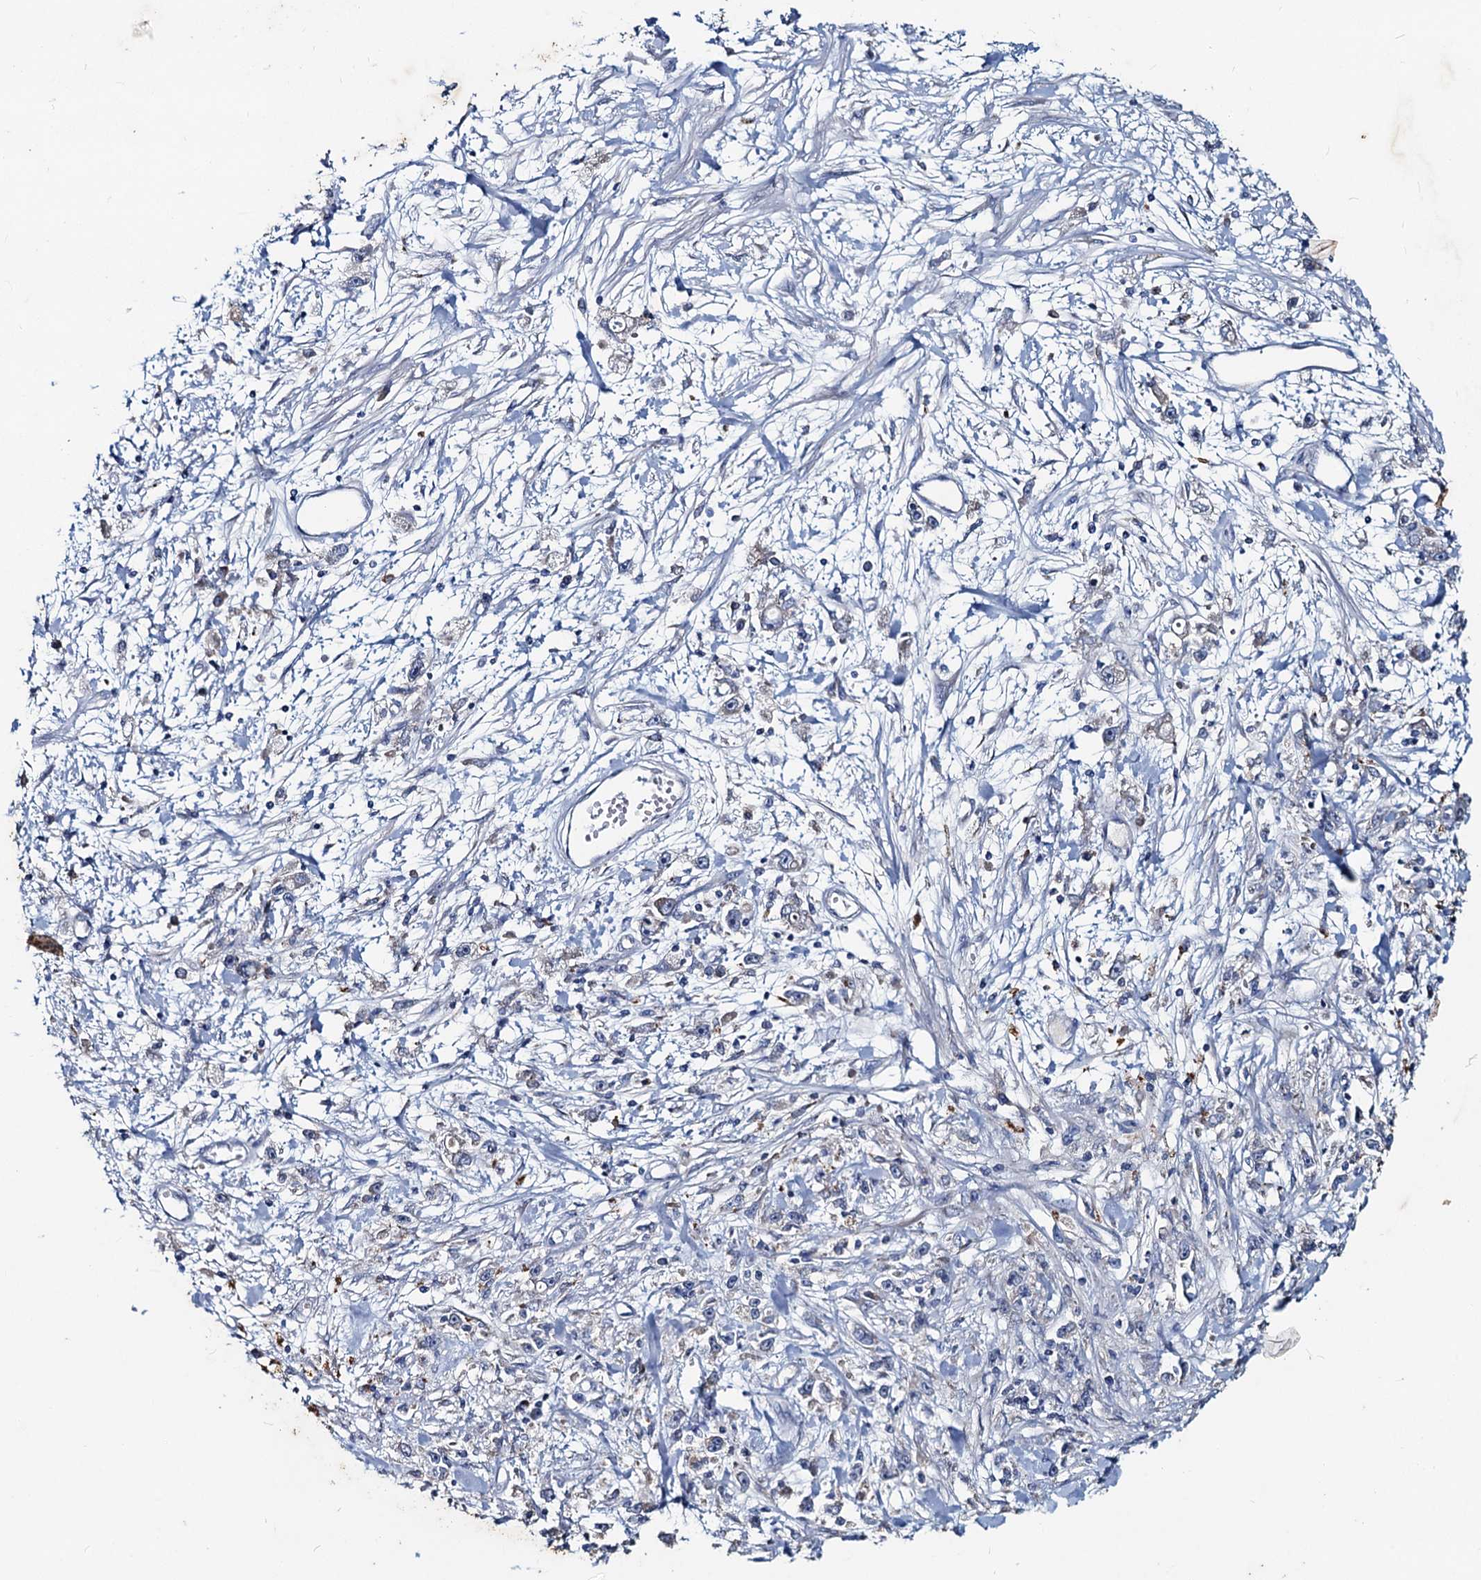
{"staining": {"intensity": "negative", "quantity": "none", "location": "none"}, "tissue": "stomach cancer", "cell_type": "Tumor cells", "image_type": "cancer", "snomed": [{"axis": "morphology", "description": "Adenocarcinoma, NOS"}, {"axis": "topography", "description": "Stomach"}], "caption": "Micrograph shows no protein staining in tumor cells of stomach cancer (adenocarcinoma) tissue.", "gene": "TMX2", "patient": {"sex": "female", "age": 59}}